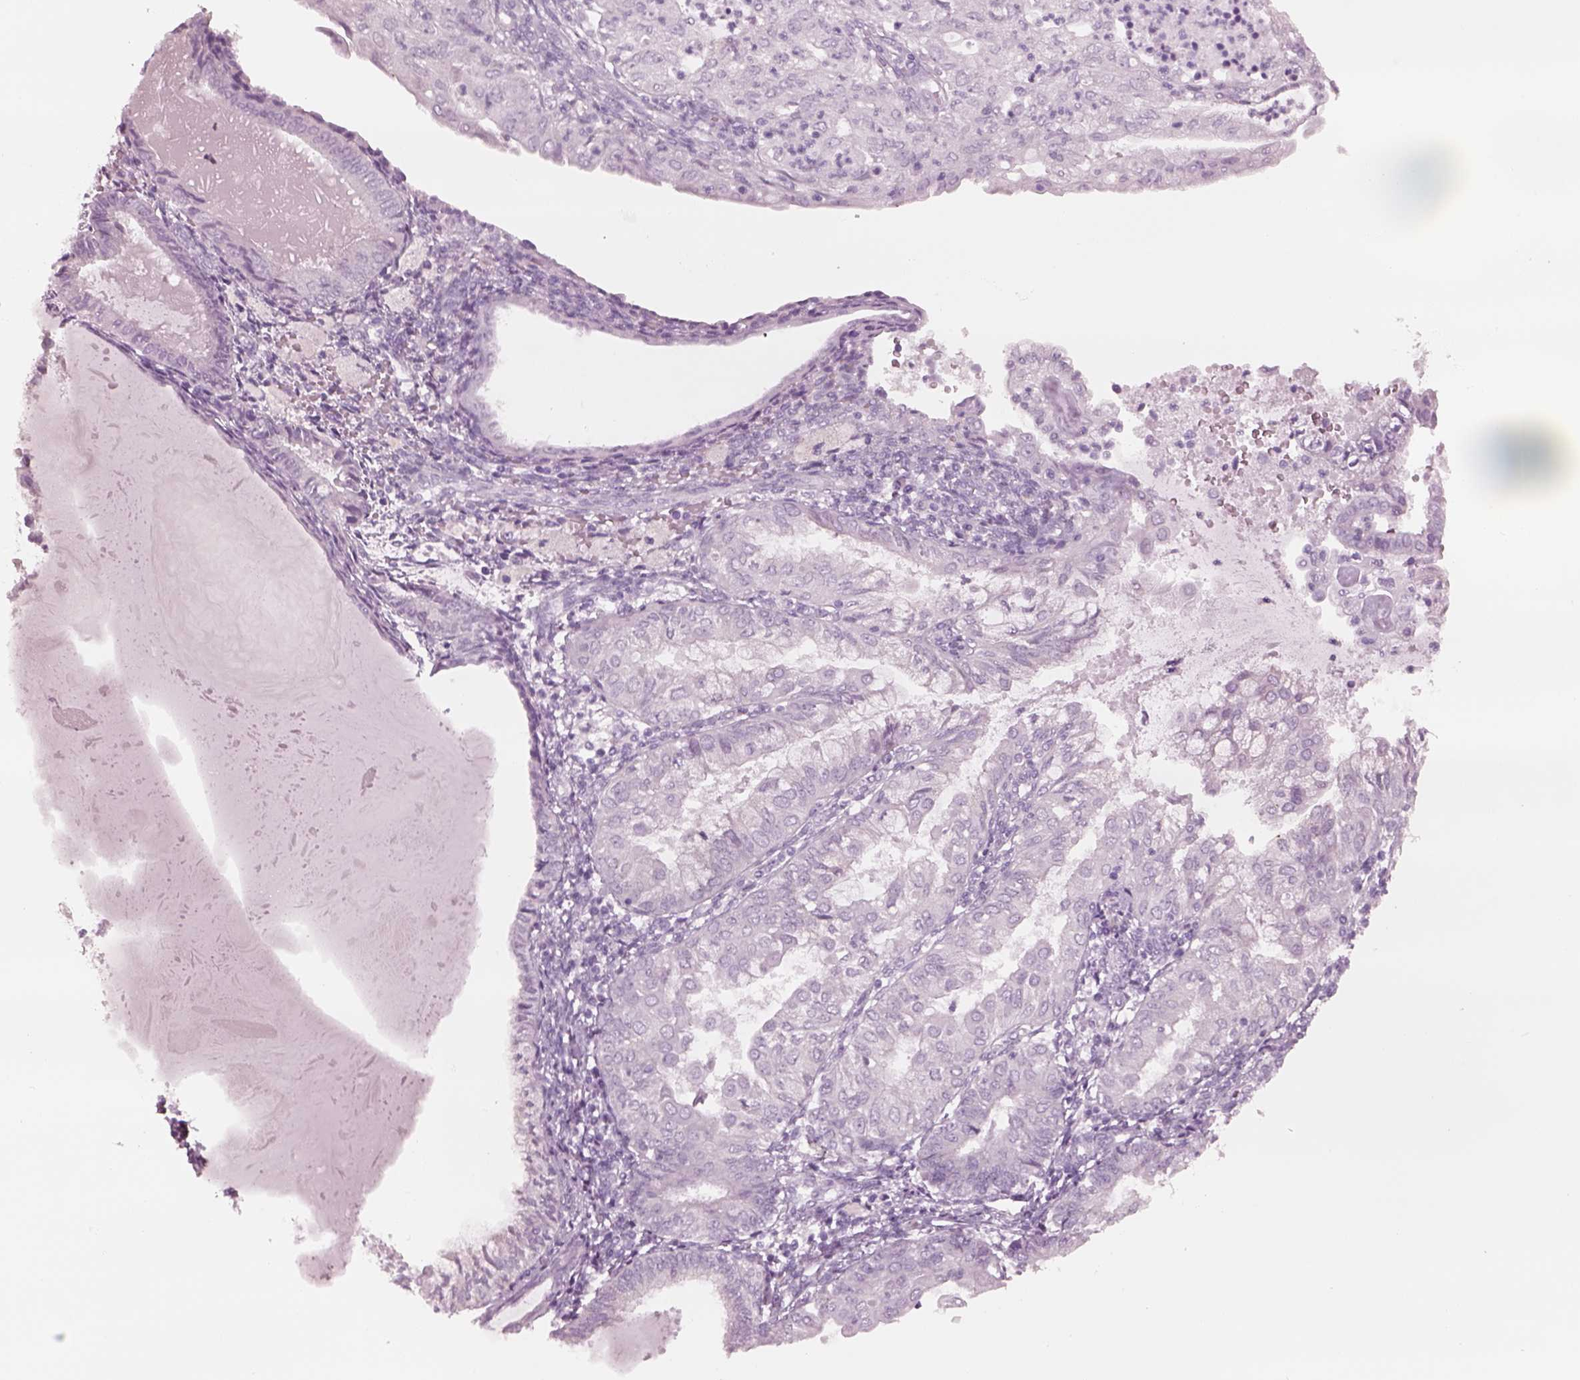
{"staining": {"intensity": "negative", "quantity": "none", "location": "none"}, "tissue": "endometrial cancer", "cell_type": "Tumor cells", "image_type": "cancer", "snomed": [{"axis": "morphology", "description": "Adenocarcinoma, NOS"}, {"axis": "topography", "description": "Endometrium"}], "caption": "An IHC photomicrograph of adenocarcinoma (endometrial) is shown. There is no staining in tumor cells of adenocarcinoma (endometrial).", "gene": "KRTAP24-1", "patient": {"sex": "female", "age": 68}}